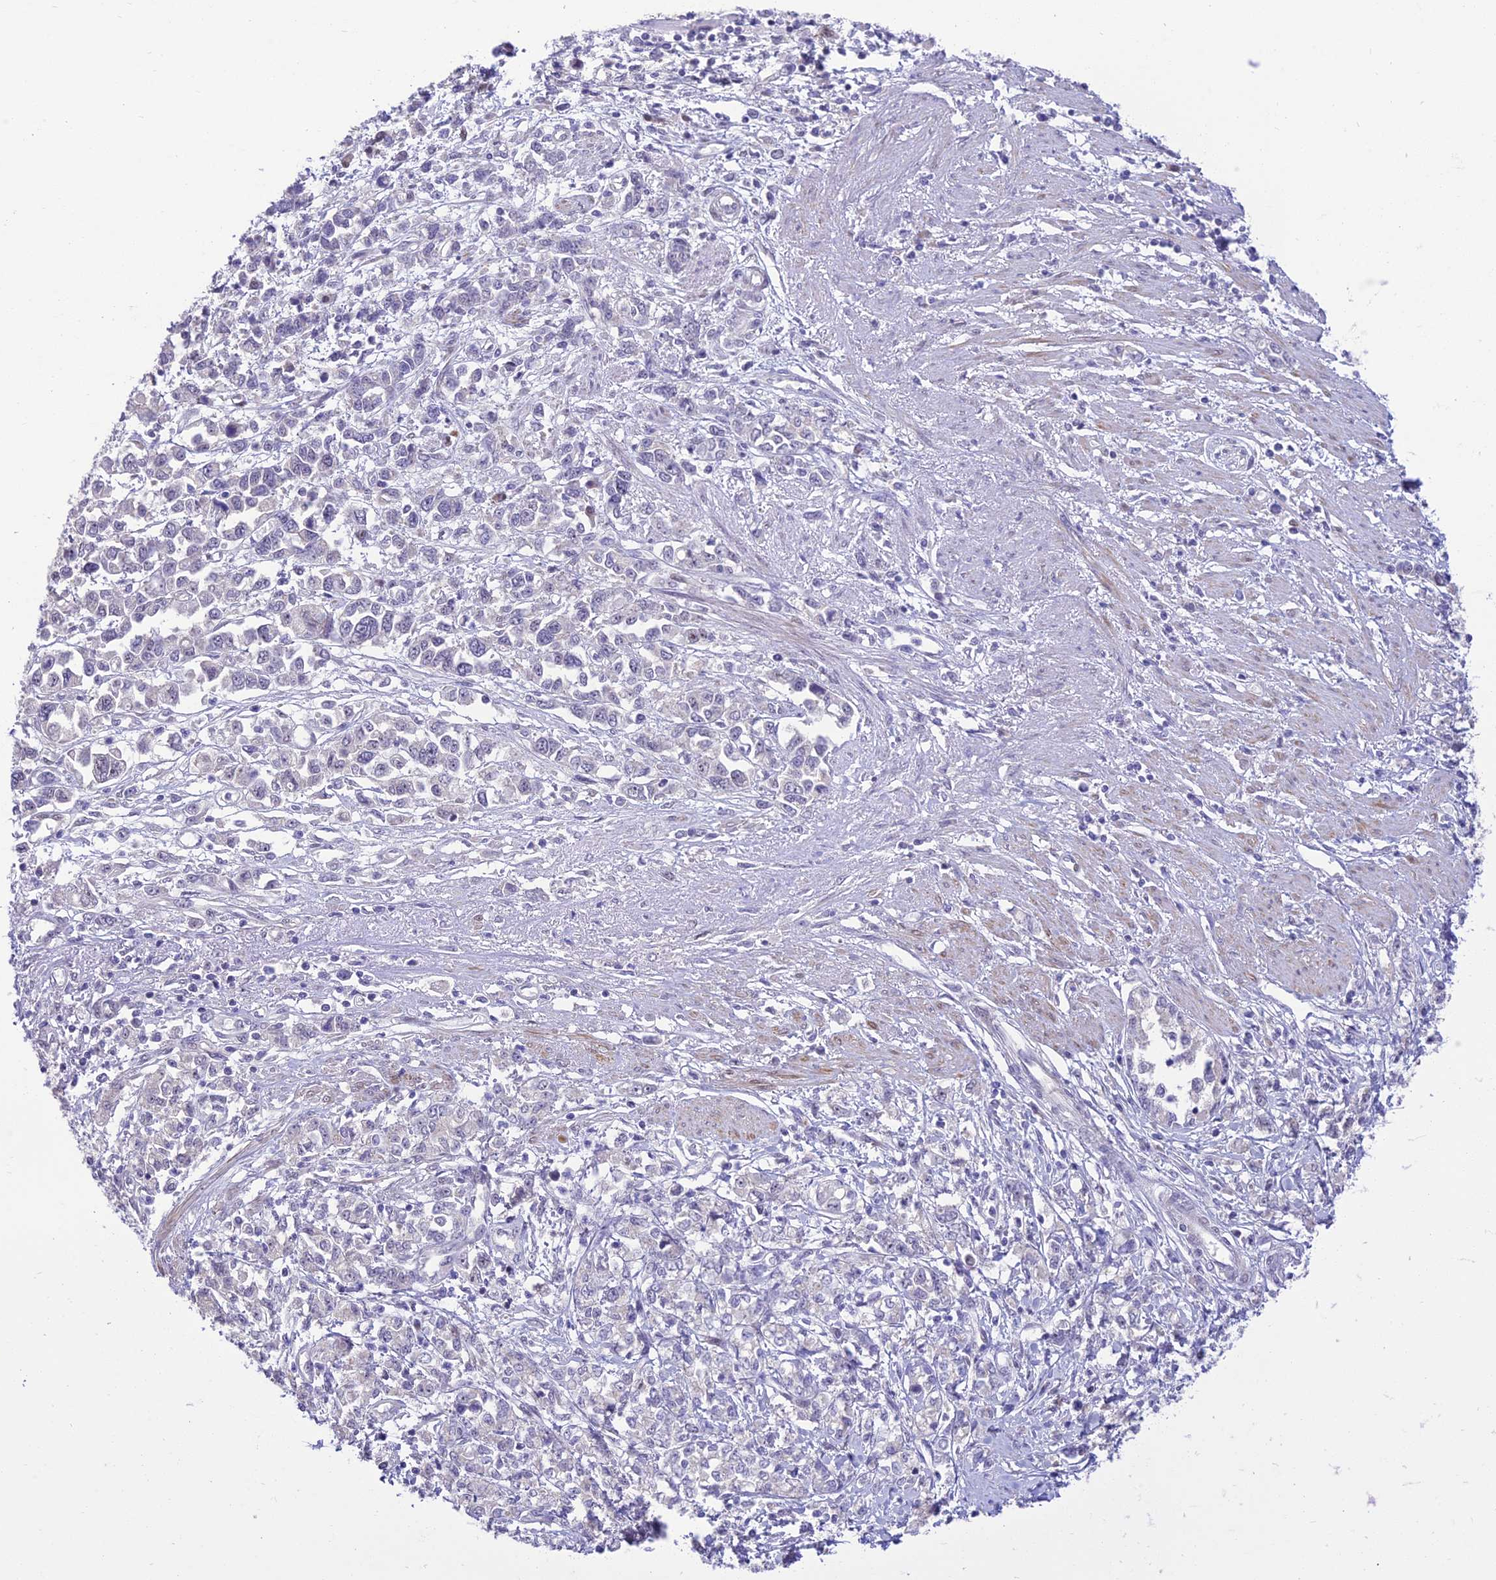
{"staining": {"intensity": "negative", "quantity": "none", "location": "none"}, "tissue": "stomach cancer", "cell_type": "Tumor cells", "image_type": "cancer", "snomed": [{"axis": "morphology", "description": "Adenocarcinoma, NOS"}, {"axis": "topography", "description": "Stomach"}], "caption": "The histopathology image exhibits no significant positivity in tumor cells of stomach adenocarcinoma.", "gene": "ASPDH", "patient": {"sex": "female", "age": 76}}